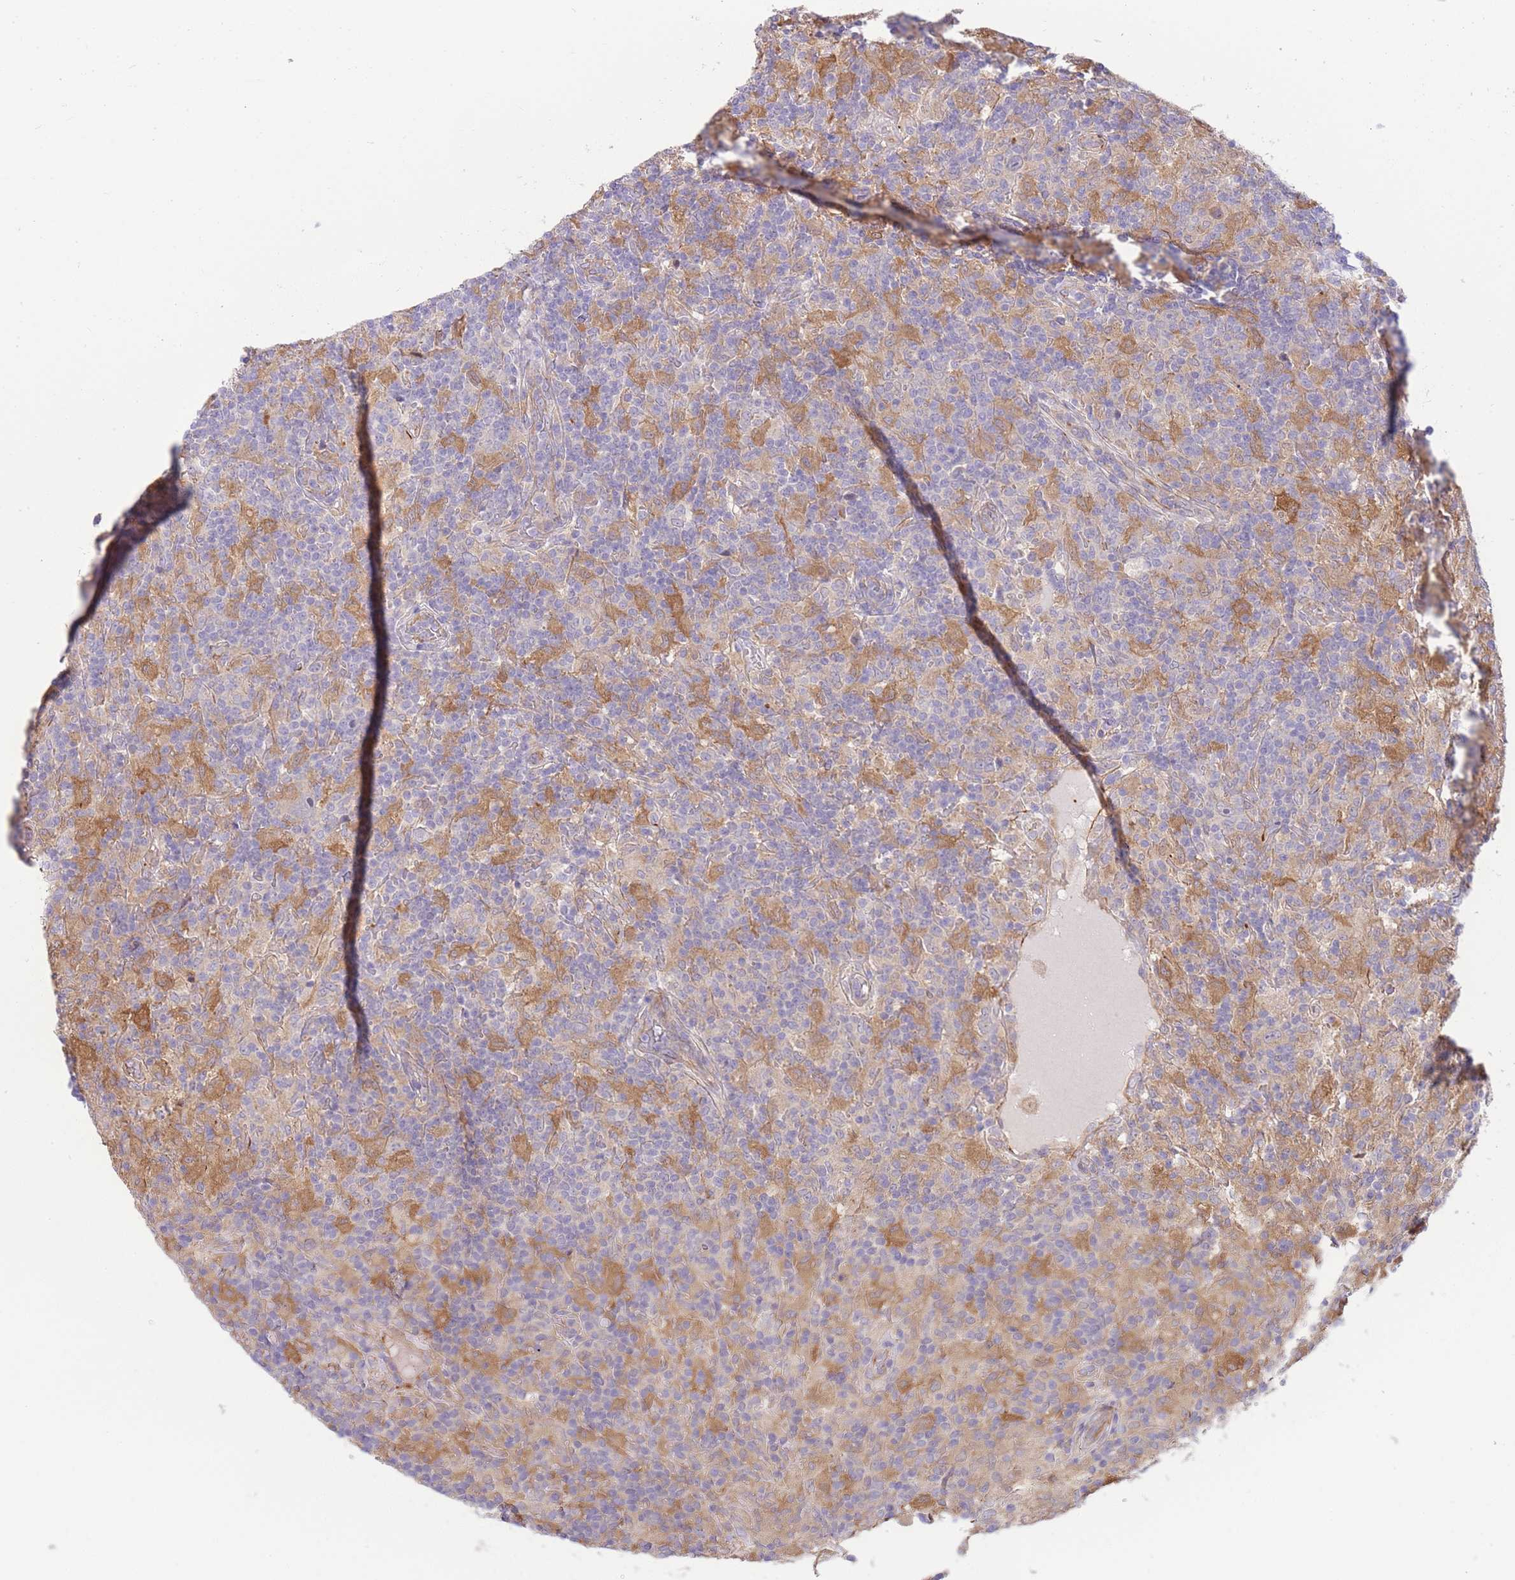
{"staining": {"intensity": "negative", "quantity": "none", "location": "none"}, "tissue": "lymphoma", "cell_type": "Tumor cells", "image_type": "cancer", "snomed": [{"axis": "morphology", "description": "Hodgkin's disease, NOS"}, {"axis": "topography", "description": "Lymph node"}], "caption": "Immunohistochemical staining of human lymphoma reveals no significant expression in tumor cells. (DAB immunohistochemistry visualized using brightfield microscopy, high magnification).", "gene": "ECPAS", "patient": {"sex": "male", "age": 70}}